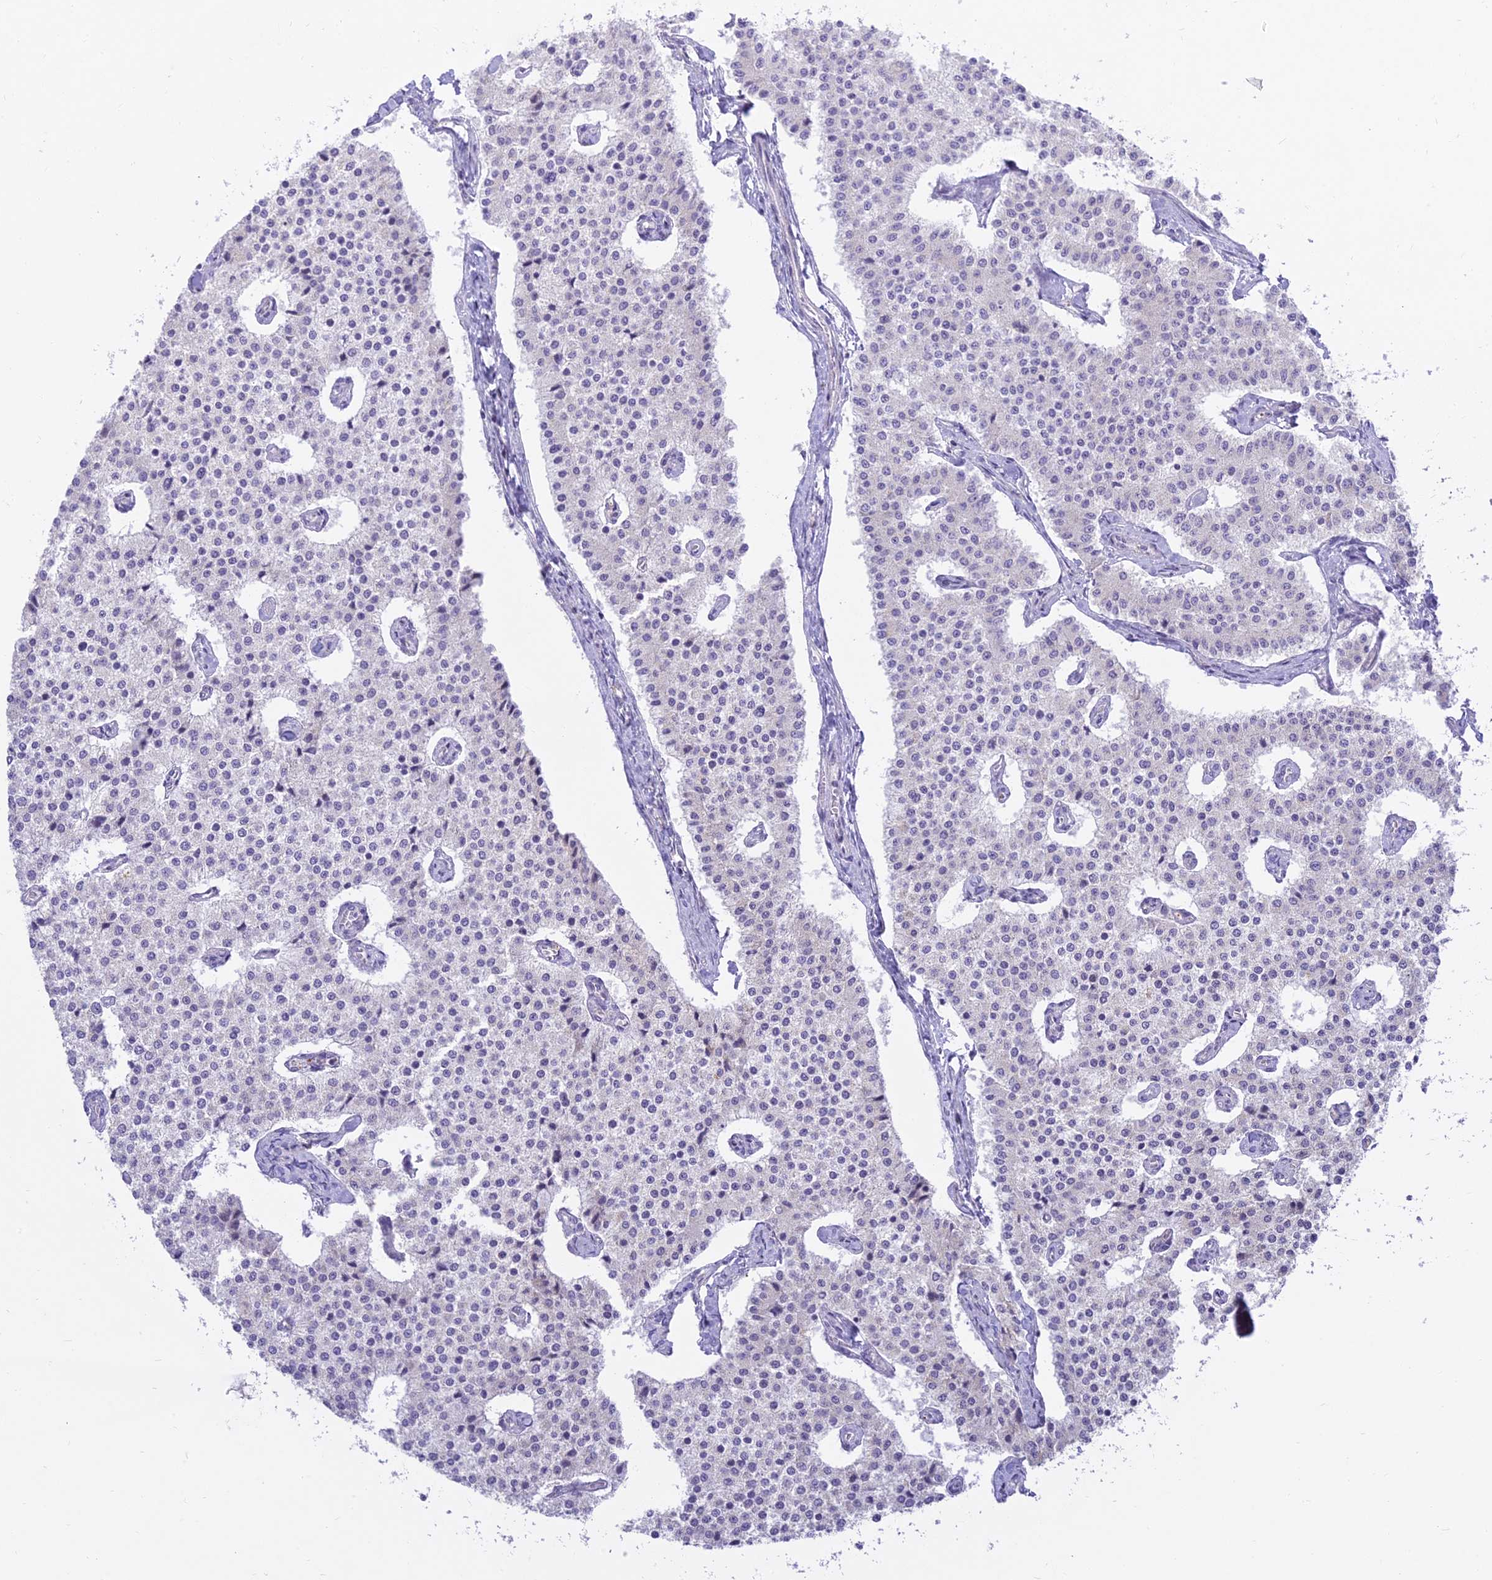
{"staining": {"intensity": "negative", "quantity": "none", "location": "none"}, "tissue": "carcinoid", "cell_type": "Tumor cells", "image_type": "cancer", "snomed": [{"axis": "morphology", "description": "Carcinoid, malignant, NOS"}, {"axis": "topography", "description": "Colon"}], "caption": "A high-resolution photomicrograph shows immunohistochemistry staining of malignant carcinoid, which demonstrates no significant expression in tumor cells.", "gene": "TMEM40", "patient": {"sex": "female", "age": 52}}